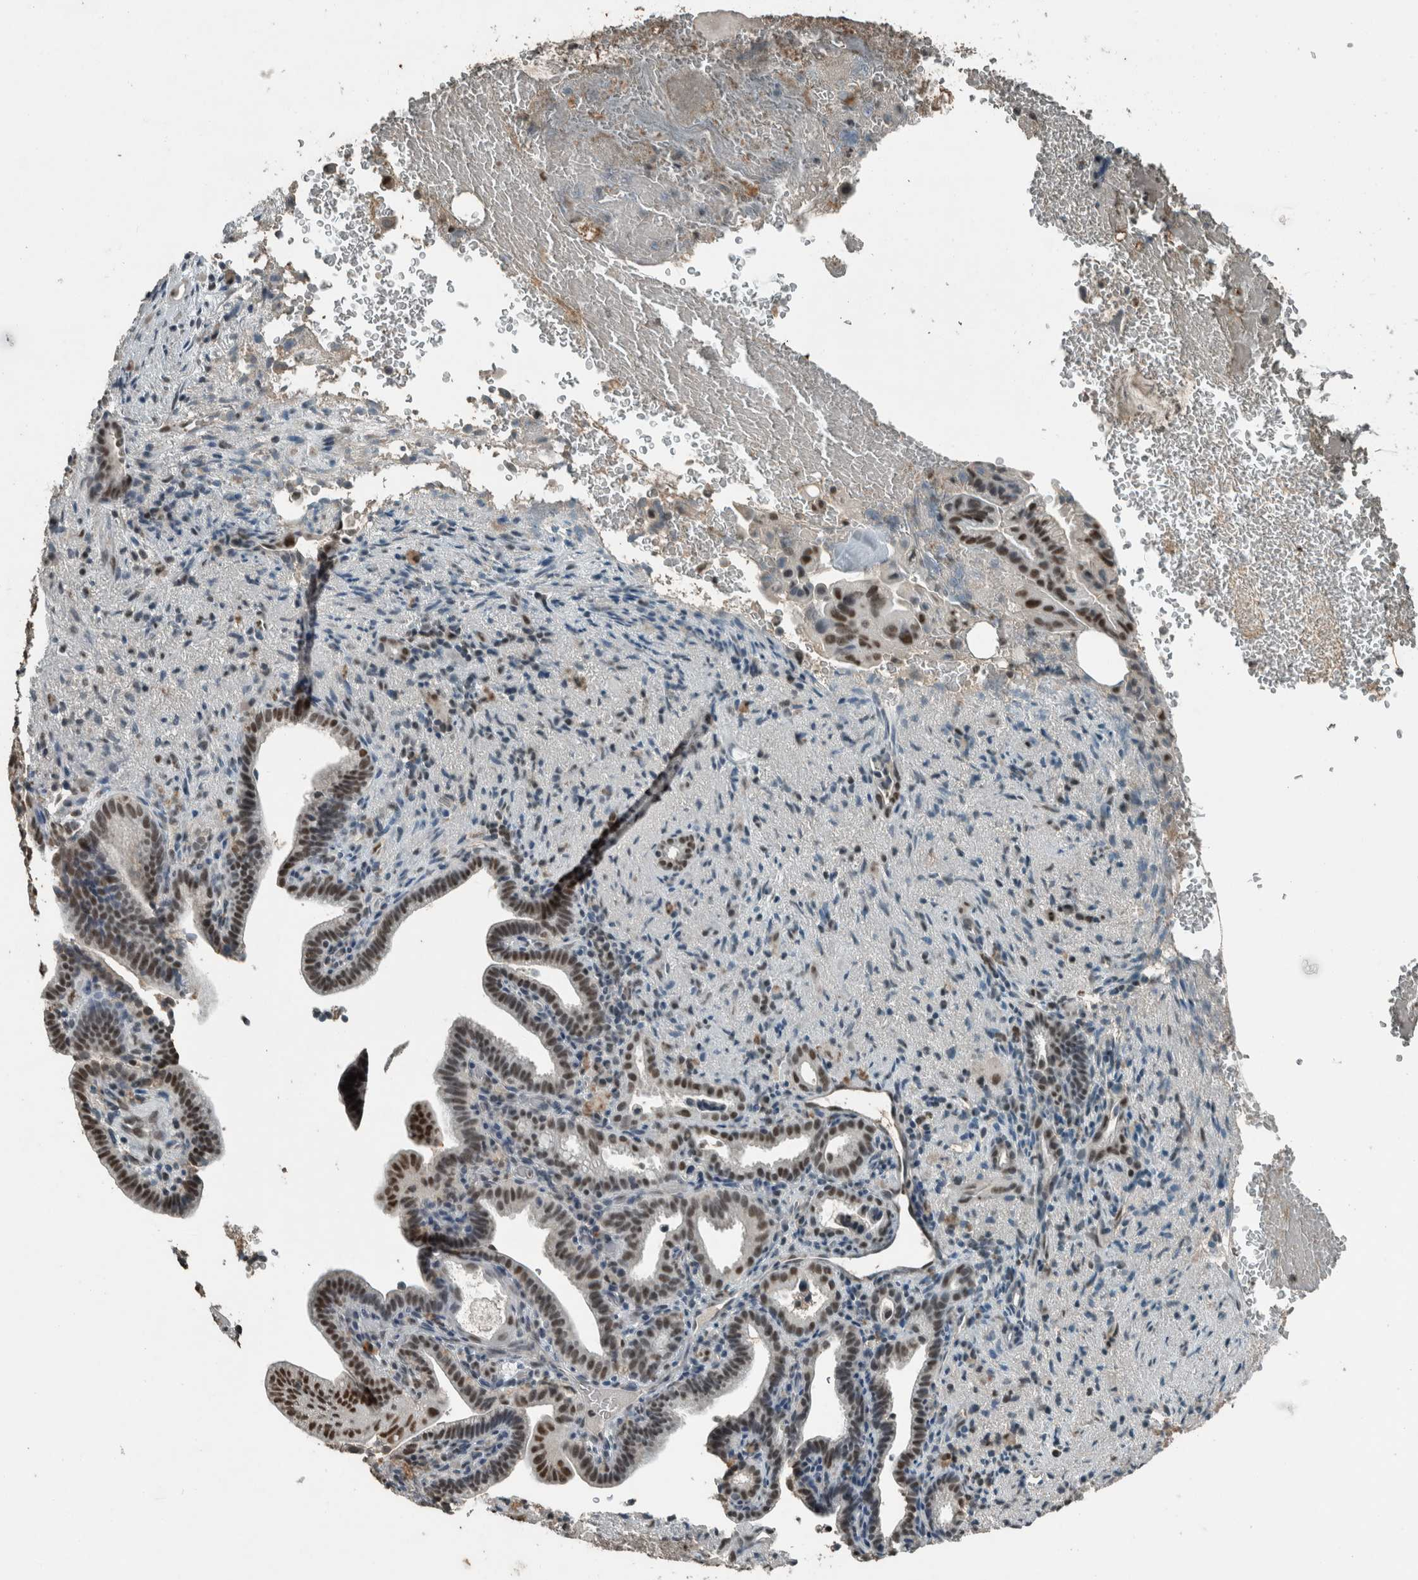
{"staining": {"intensity": "moderate", "quantity": ">75%", "location": "nuclear"}, "tissue": "liver cancer", "cell_type": "Tumor cells", "image_type": "cancer", "snomed": [{"axis": "morphology", "description": "Cholangiocarcinoma"}, {"axis": "topography", "description": "Liver"}], "caption": "Immunohistochemical staining of human liver cholangiocarcinoma shows medium levels of moderate nuclear protein expression in approximately >75% of tumor cells.", "gene": "ZNF24", "patient": {"sex": "female", "age": 68}}